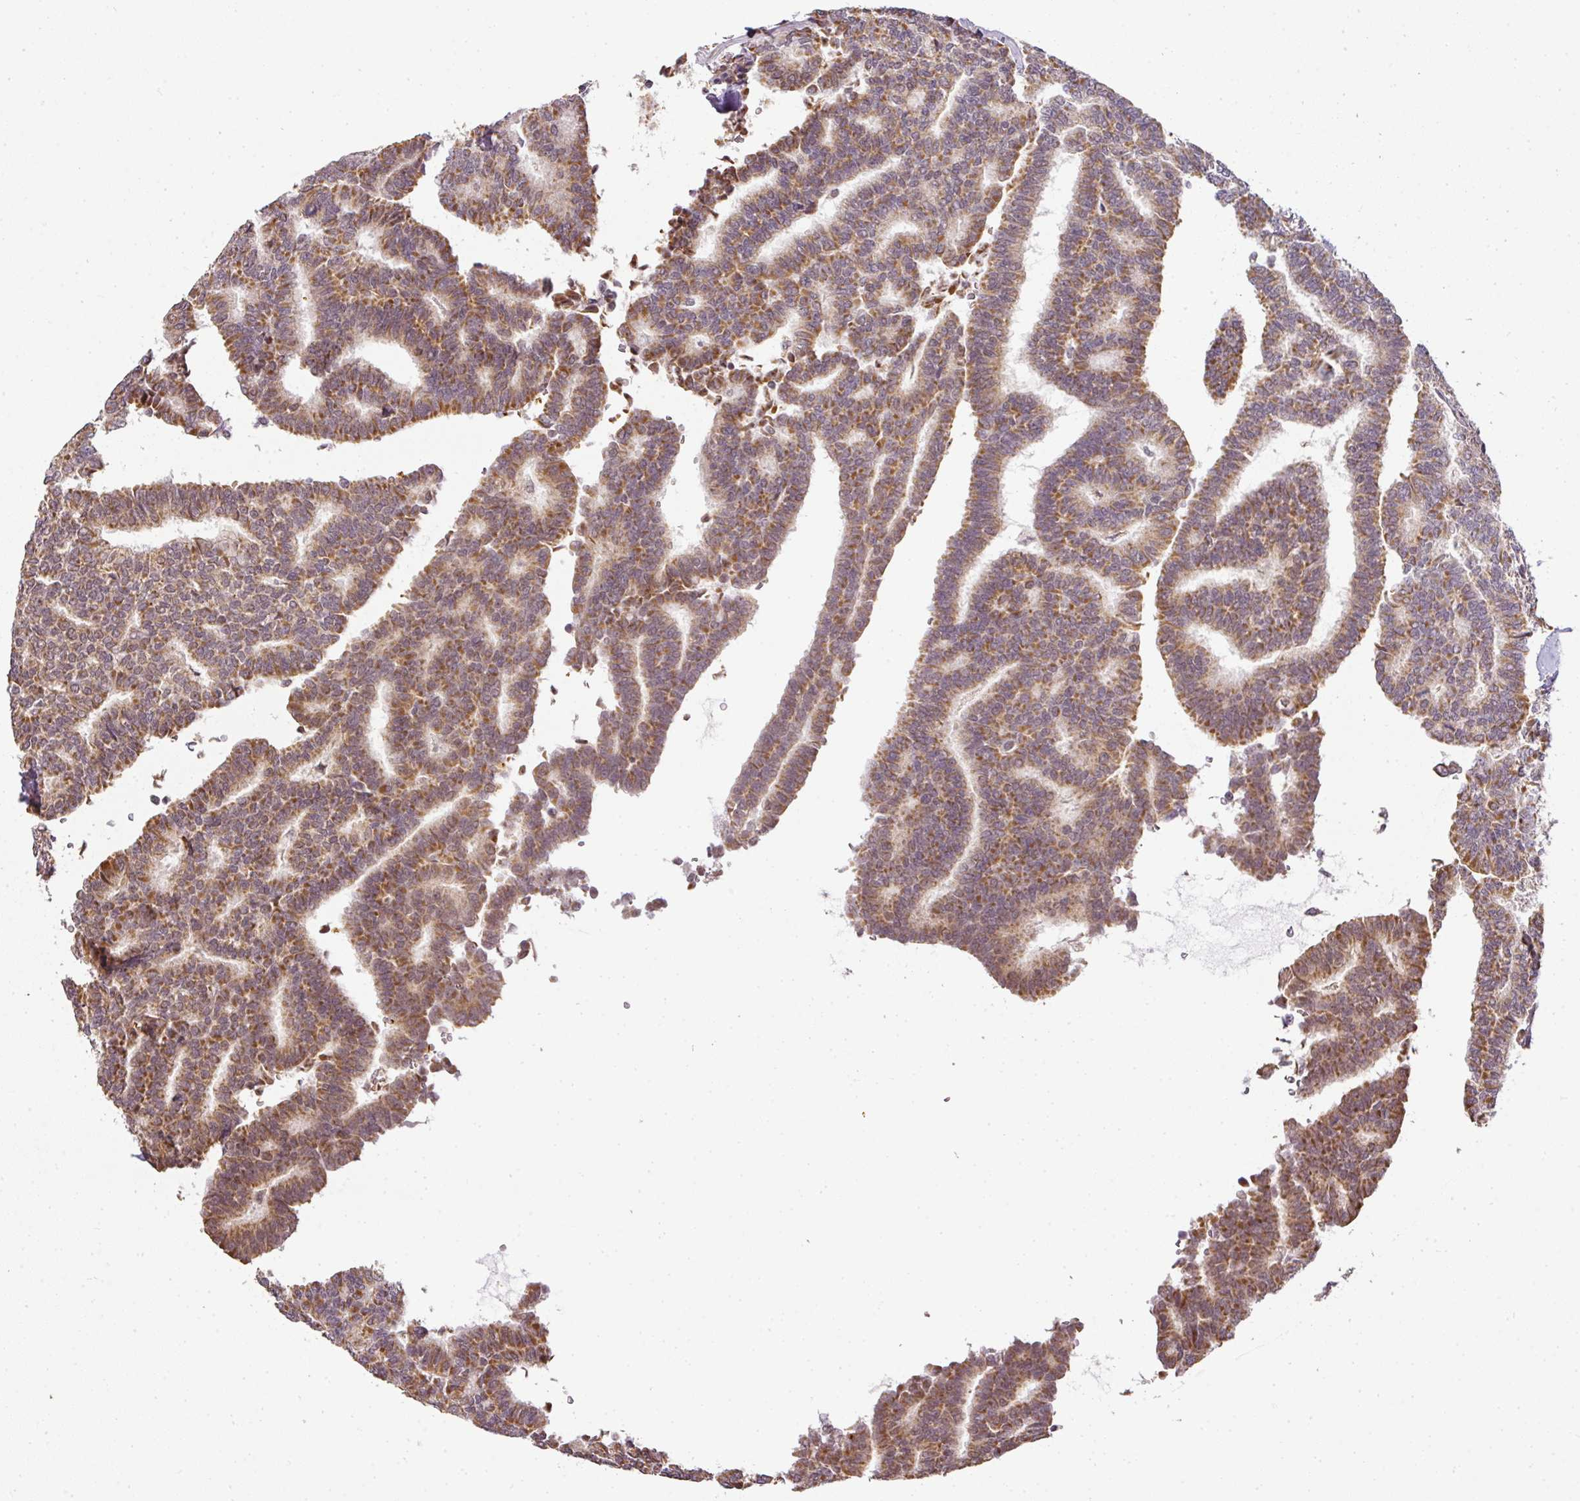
{"staining": {"intensity": "moderate", "quantity": ">75%", "location": "cytoplasmic/membranous"}, "tissue": "thyroid cancer", "cell_type": "Tumor cells", "image_type": "cancer", "snomed": [{"axis": "morphology", "description": "Papillary adenocarcinoma, NOS"}, {"axis": "topography", "description": "Thyroid gland"}], "caption": "This histopathology image demonstrates immunohistochemistry (IHC) staining of human thyroid cancer (papillary adenocarcinoma), with medium moderate cytoplasmic/membranous positivity in about >75% of tumor cells.", "gene": "MYOM2", "patient": {"sex": "female", "age": 35}}